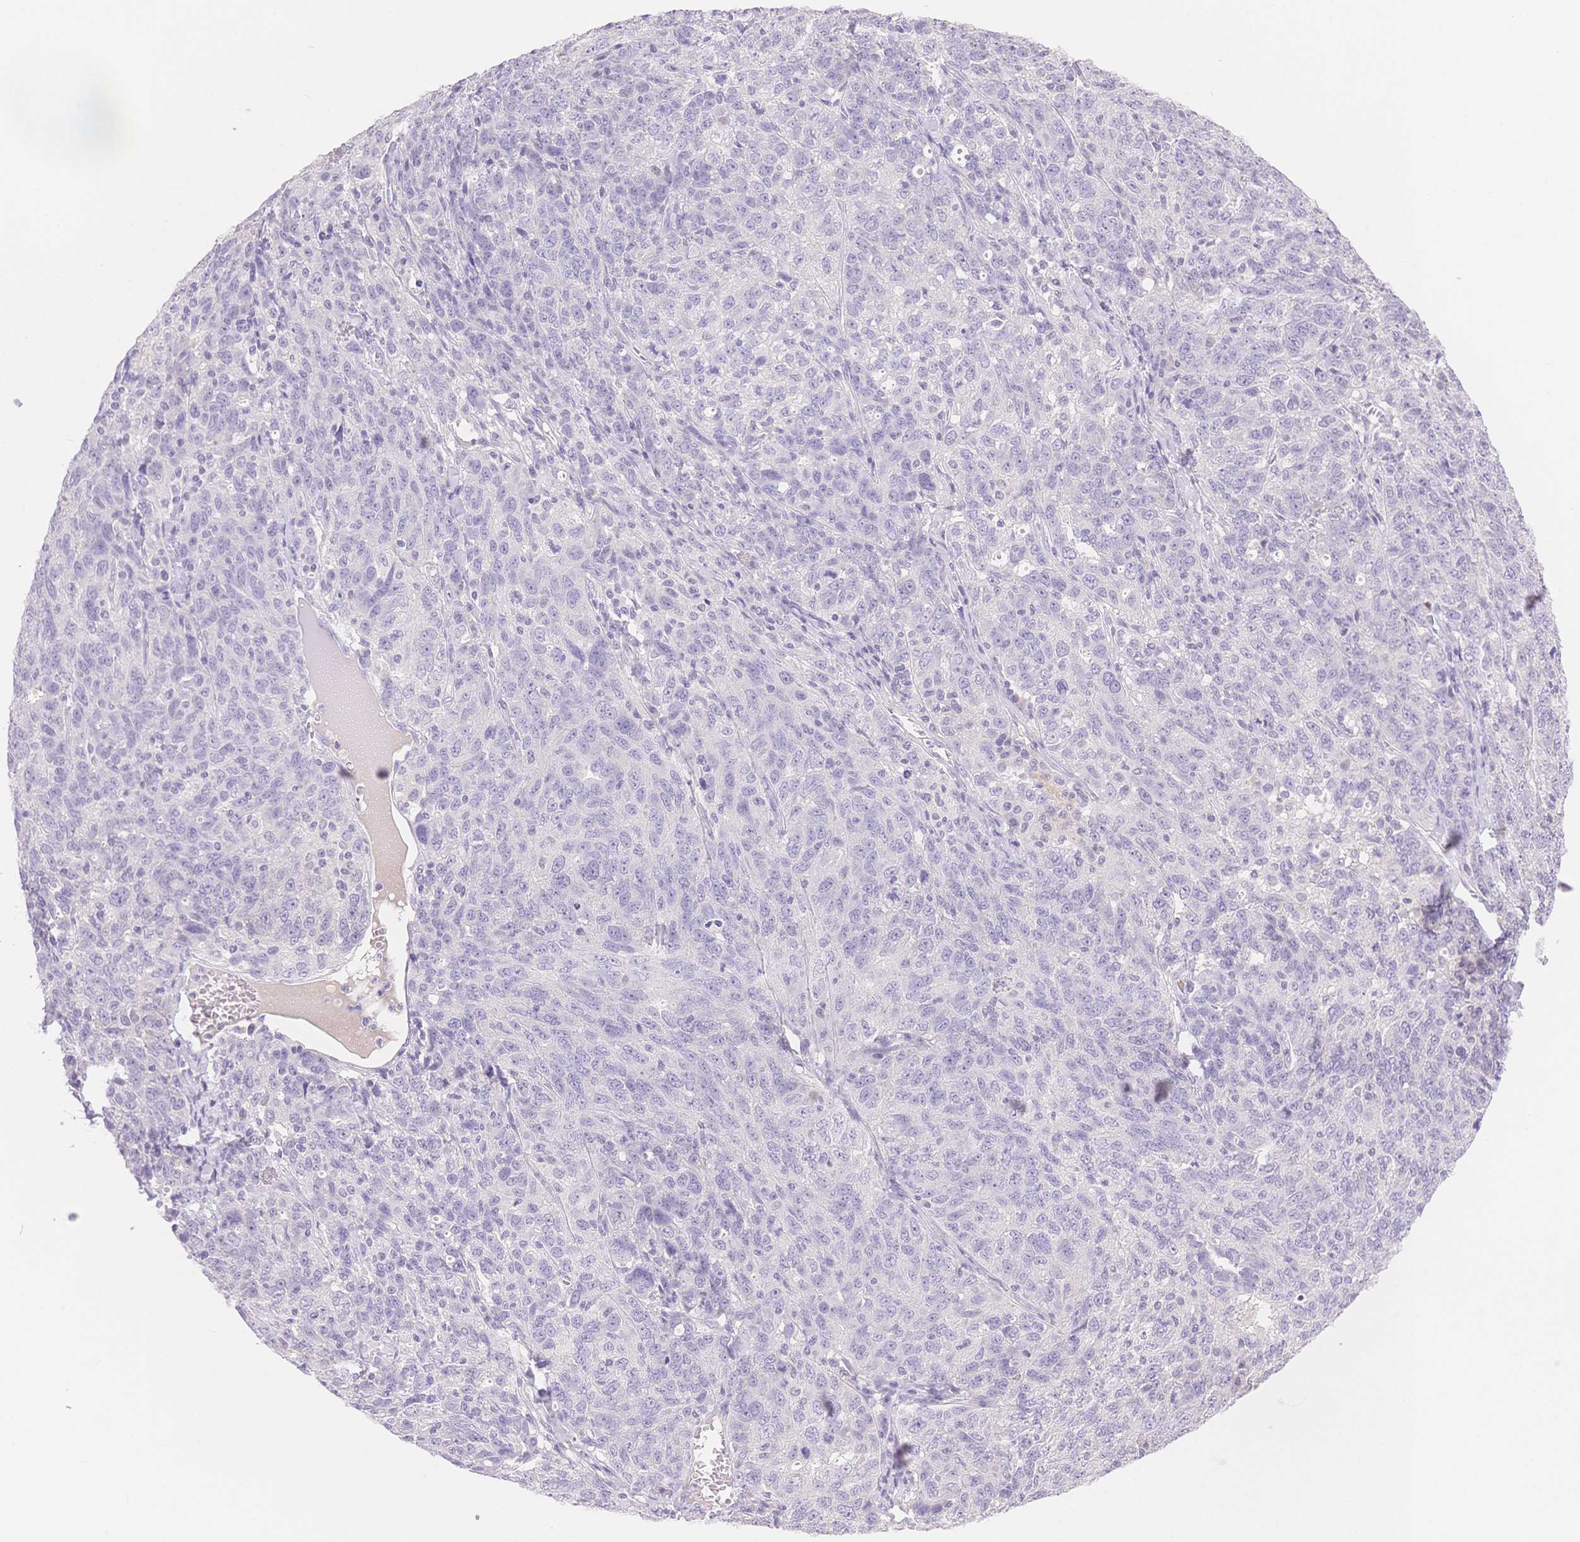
{"staining": {"intensity": "negative", "quantity": "none", "location": "none"}, "tissue": "ovarian cancer", "cell_type": "Tumor cells", "image_type": "cancer", "snomed": [{"axis": "morphology", "description": "Cystadenocarcinoma, serous, NOS"}, {"axis": "topography", "description": "Ovary"}], "caption": "This is an immunohistochemistry image of ovarian serous cystadenocarcinoma. There is no expression in tumor cells.", "gene": "MYOM1", "patient": {"sex": "female", "age": 71}}